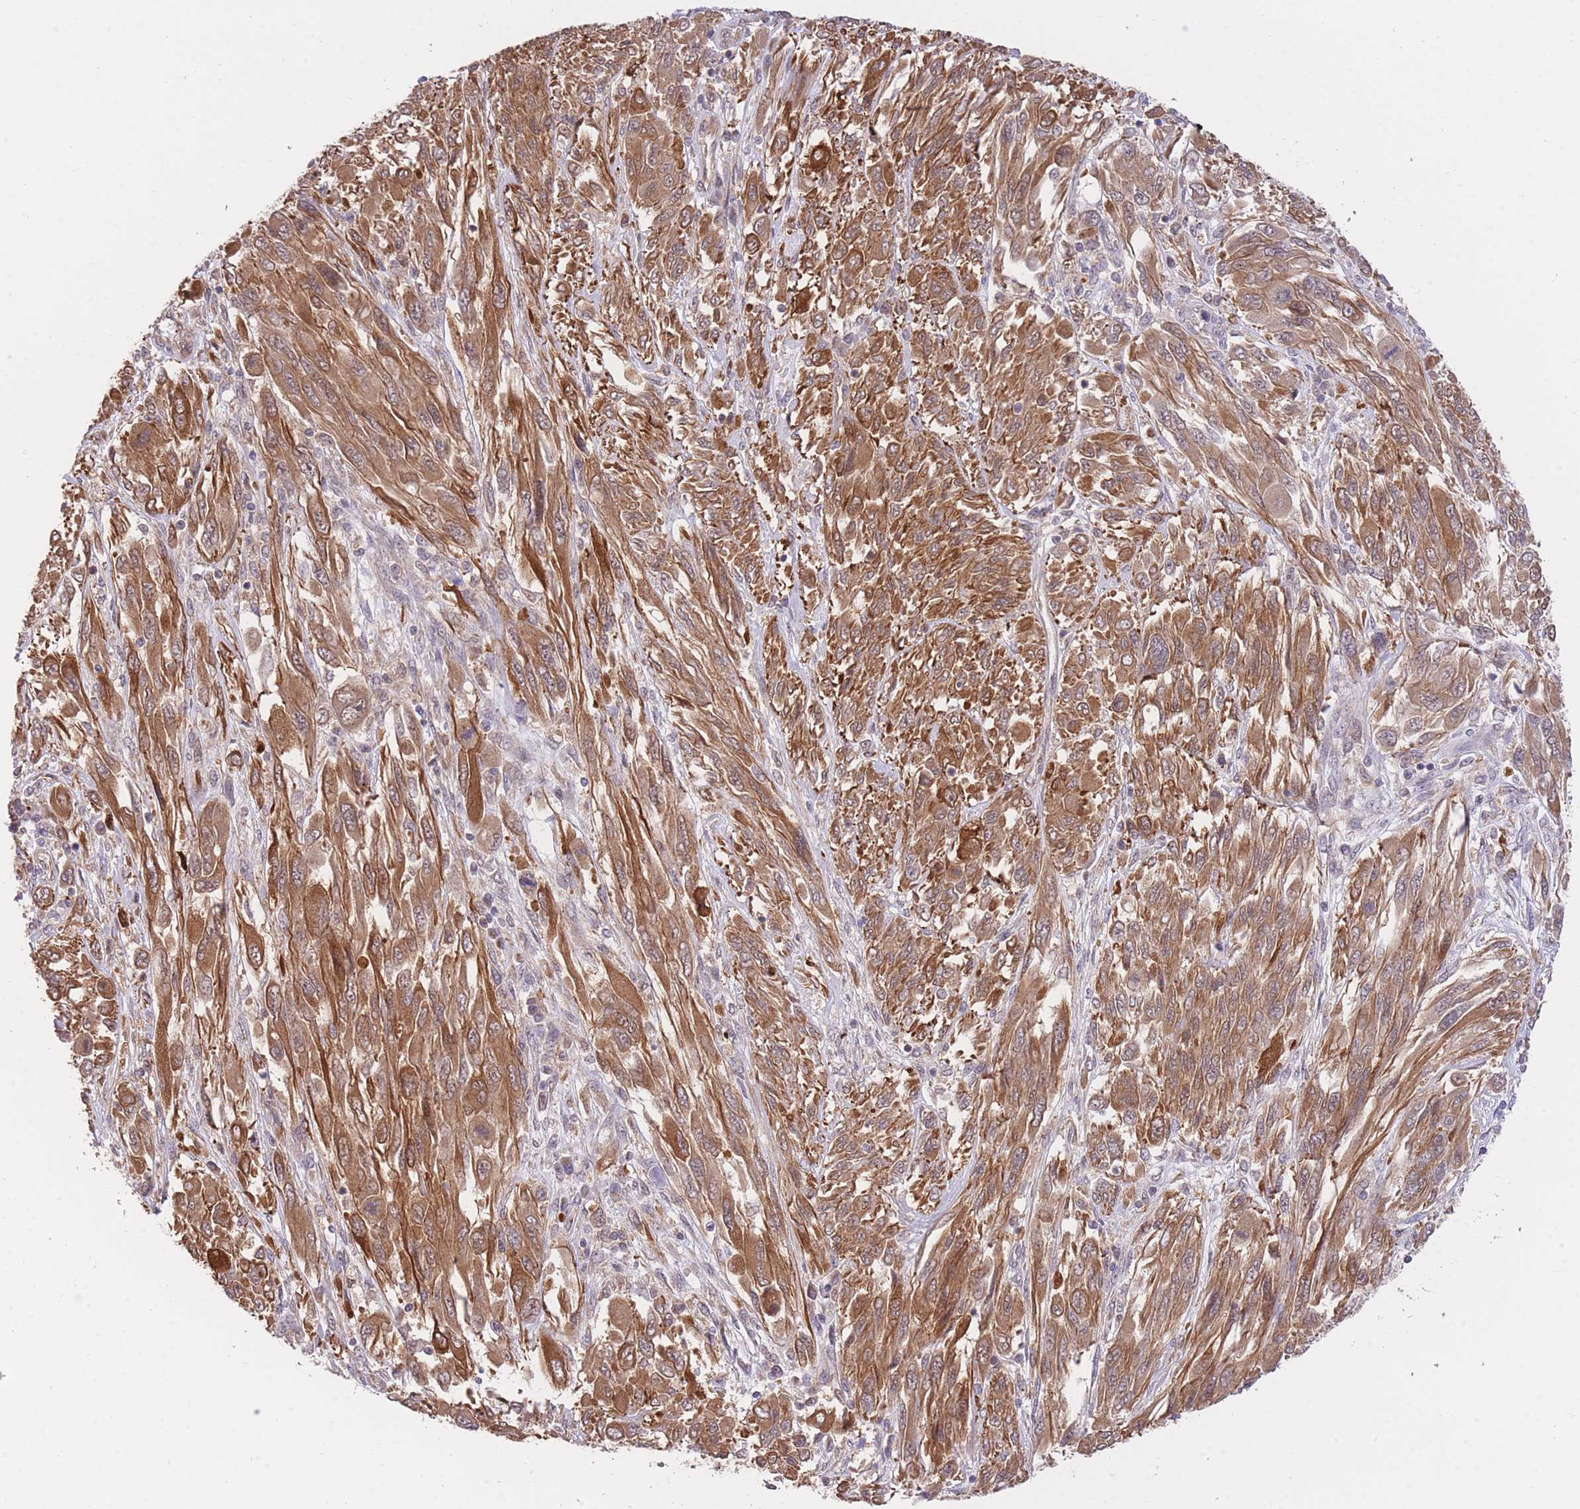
{"staining": {"intensity": "moderate", "quantity": ">75%", "location": "cytoplasmic/membranous"}, "tissue": "melanoma", "cell_type": "Tumor cells", "image_type": "cancer", "snomed": [{"axis": "morphology", "description": "Malignant melanoma, NOS"}, {"axis": "topography", "description": "Skin"}], "caption": "Tumor cells exhibit medium levels of moderate cytoplasmic/membranous expression in approximately >75% of cells in melanoma.", "gene": "EXOSC8", "patient": {"sex": "female", "age": 91}}